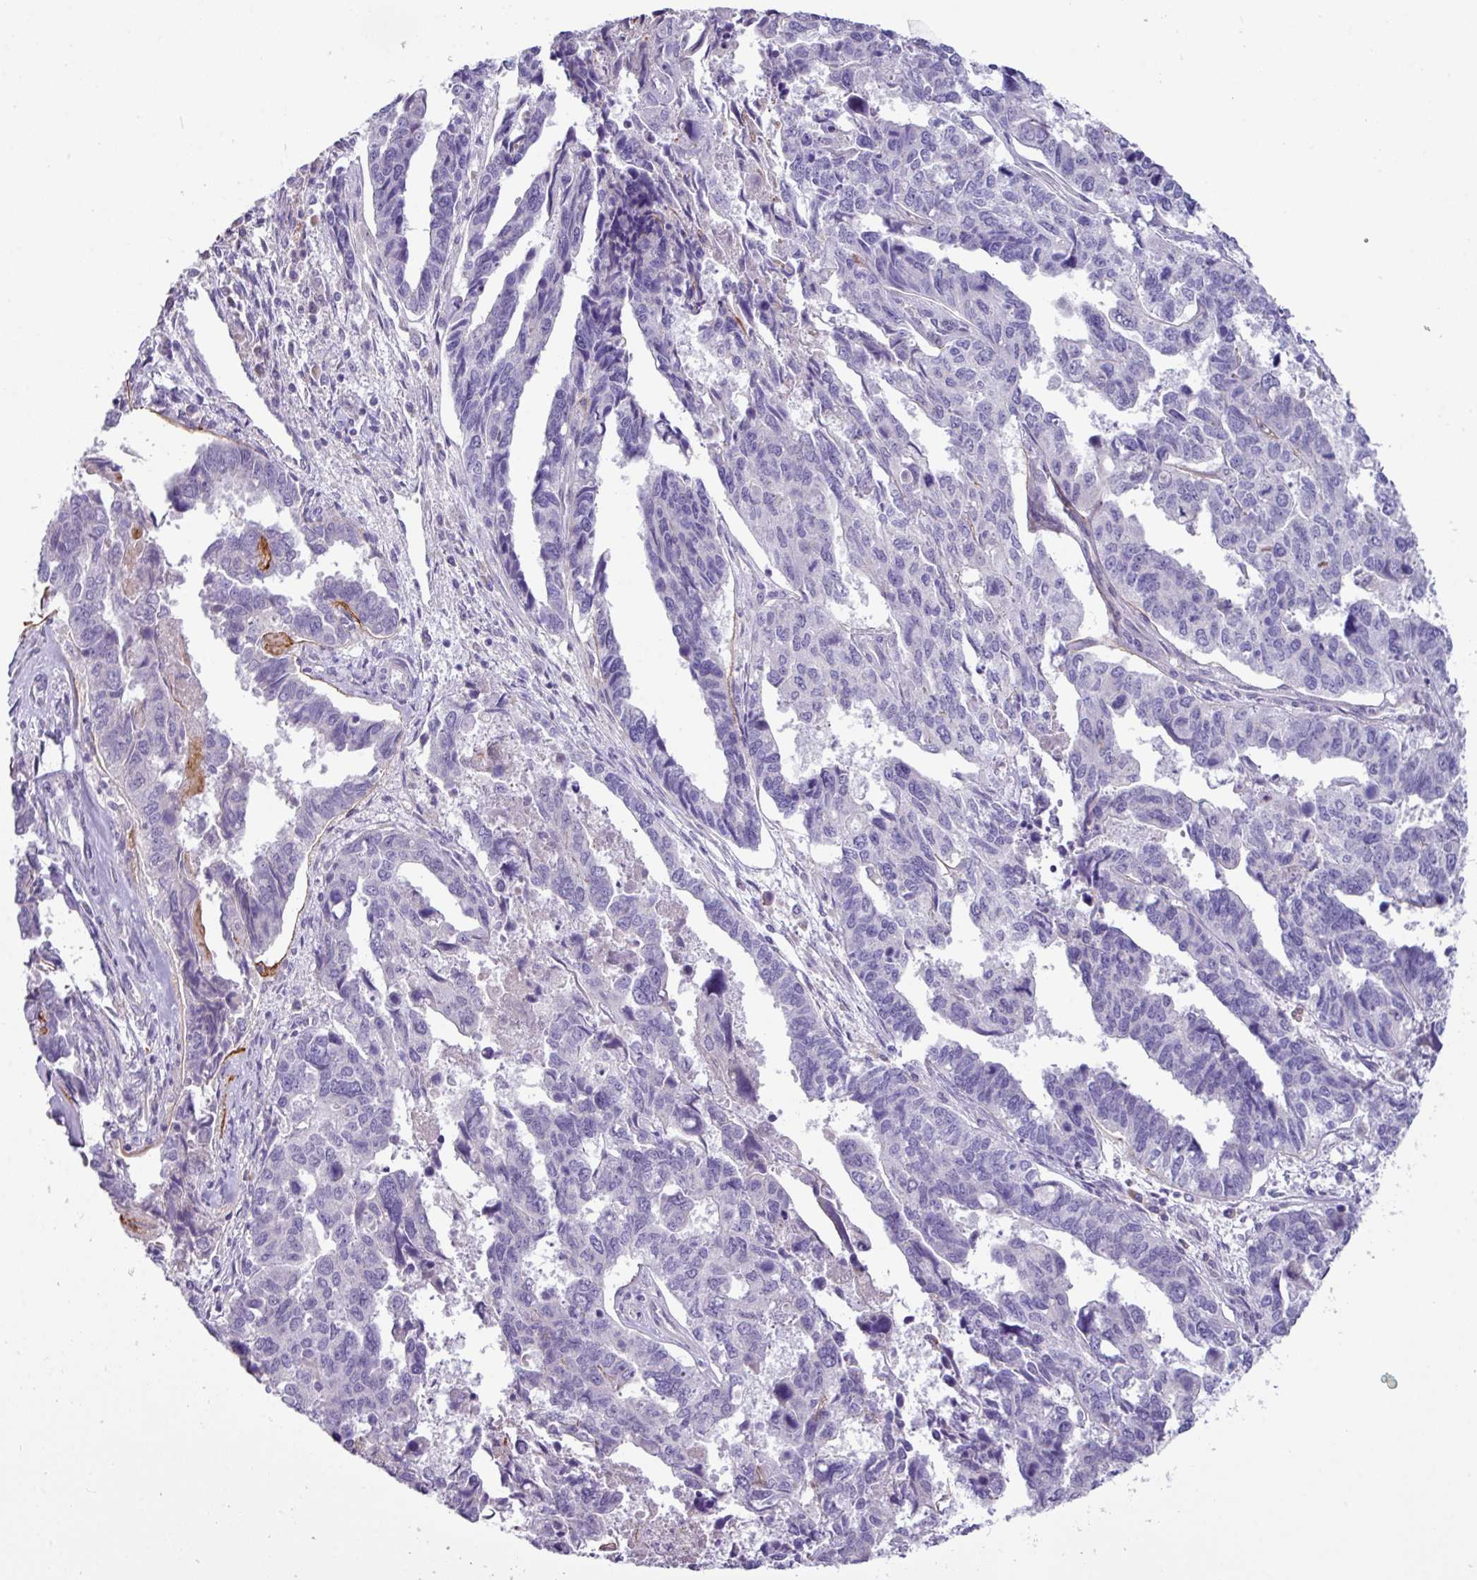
{"staining": {"intensity": "negative", "quantity": "none", "location": "none"}, "tissue": "endometrial cancer", "cell_type": "Tumor cells", "image_type": "cancer", "snomed": [{"axis": "morphology", "description": "Adenocarcinoma, NOS"}, {"axis": "topography", "description": "Endometrium"}], "caption": "An immunohistochemistry (IHC) histopathology image of endometrial adenocarcinoma is shown. There is no staining in tumor cells of endometrial adenocarcinoma.", "gene": "ZNF524", "patient": {"sex": "female", "age": 73}}